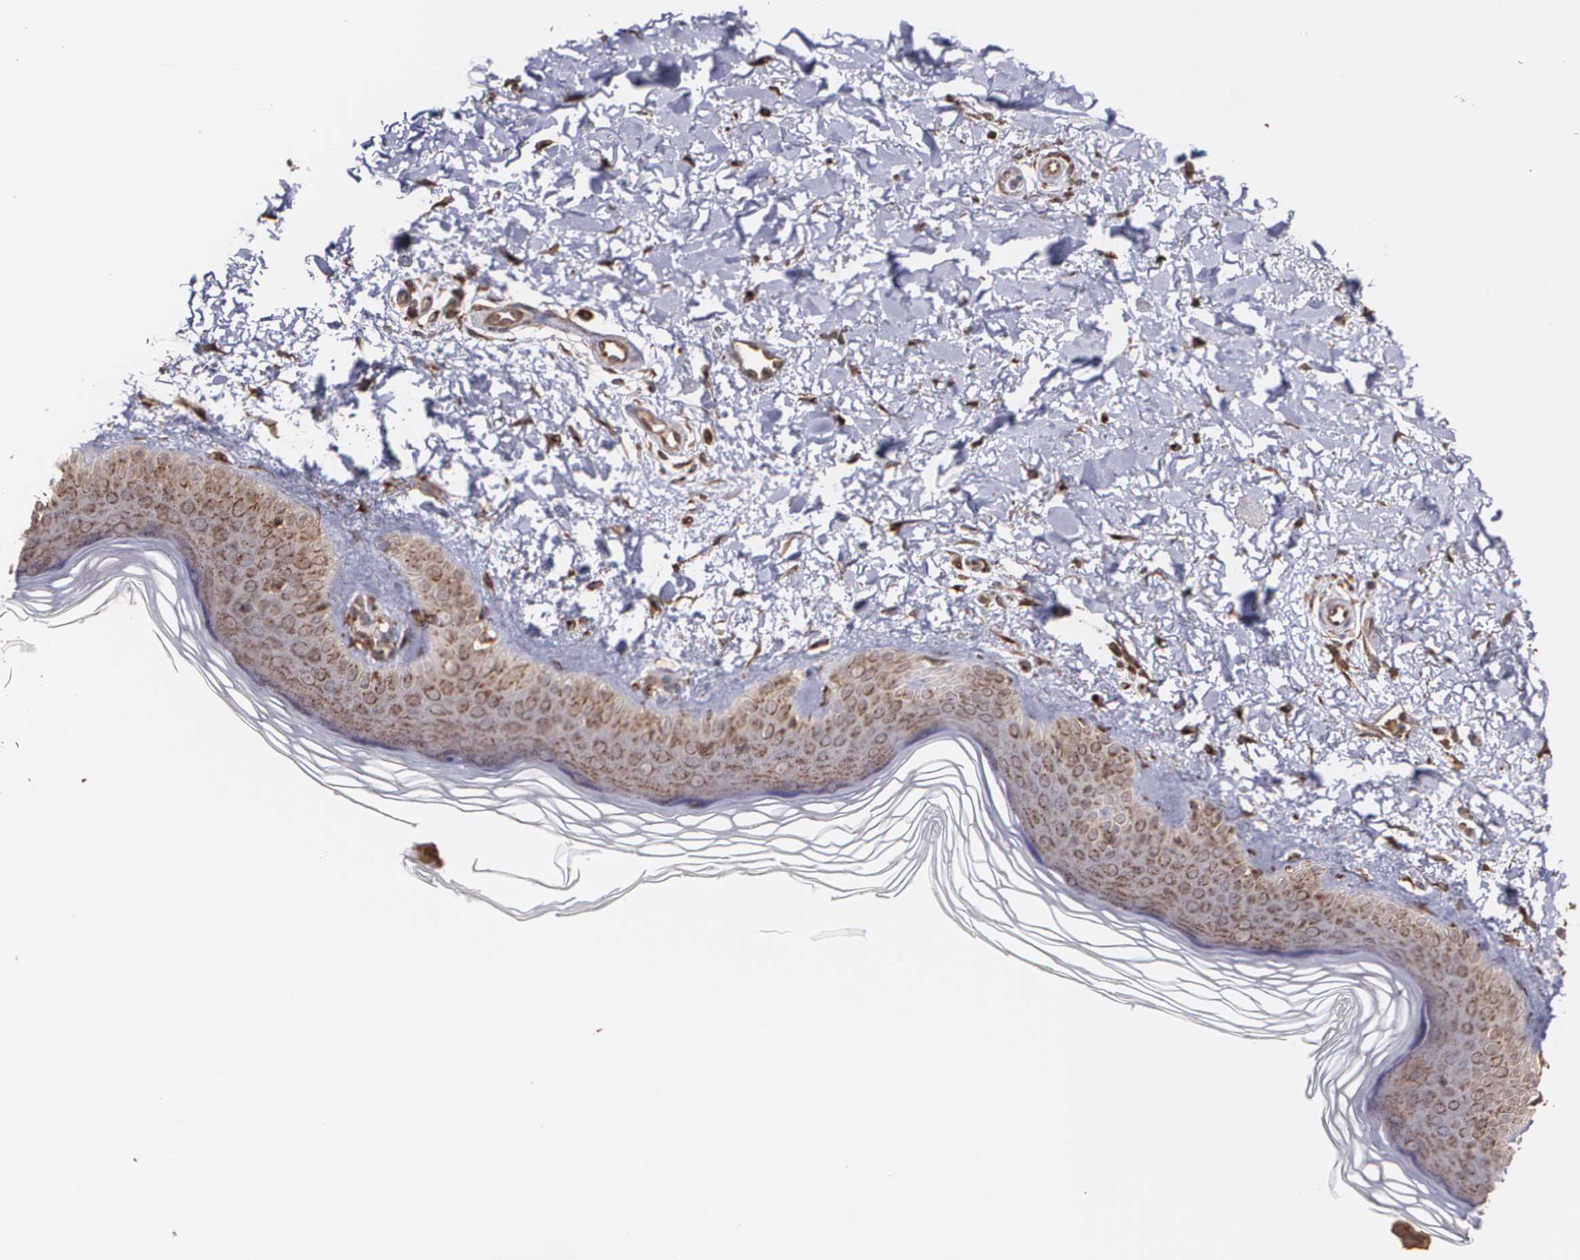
{"staining": {"intensity": "strong", "quantity": ">75%", "location": "cytoplasmic/membranous"}, "tissue": "skin", "cell_type": "Fibroblasts", "image_type": "normal", "snomed": [{"axis": "morphology", "description": "Normal tissue, NOS"}, {"axis": "topography", "description": "Skin"}], "caption": "Skin was stained to show a protein in brown. There is high levels of strong cytoplasmic/membranous positivity in approximately >75% of fibroblasts. (DAB IHC with brightfield microscopy, high magnification).", "gene": "TRIP11", "patient": {"sex": "female", "age": 19}}